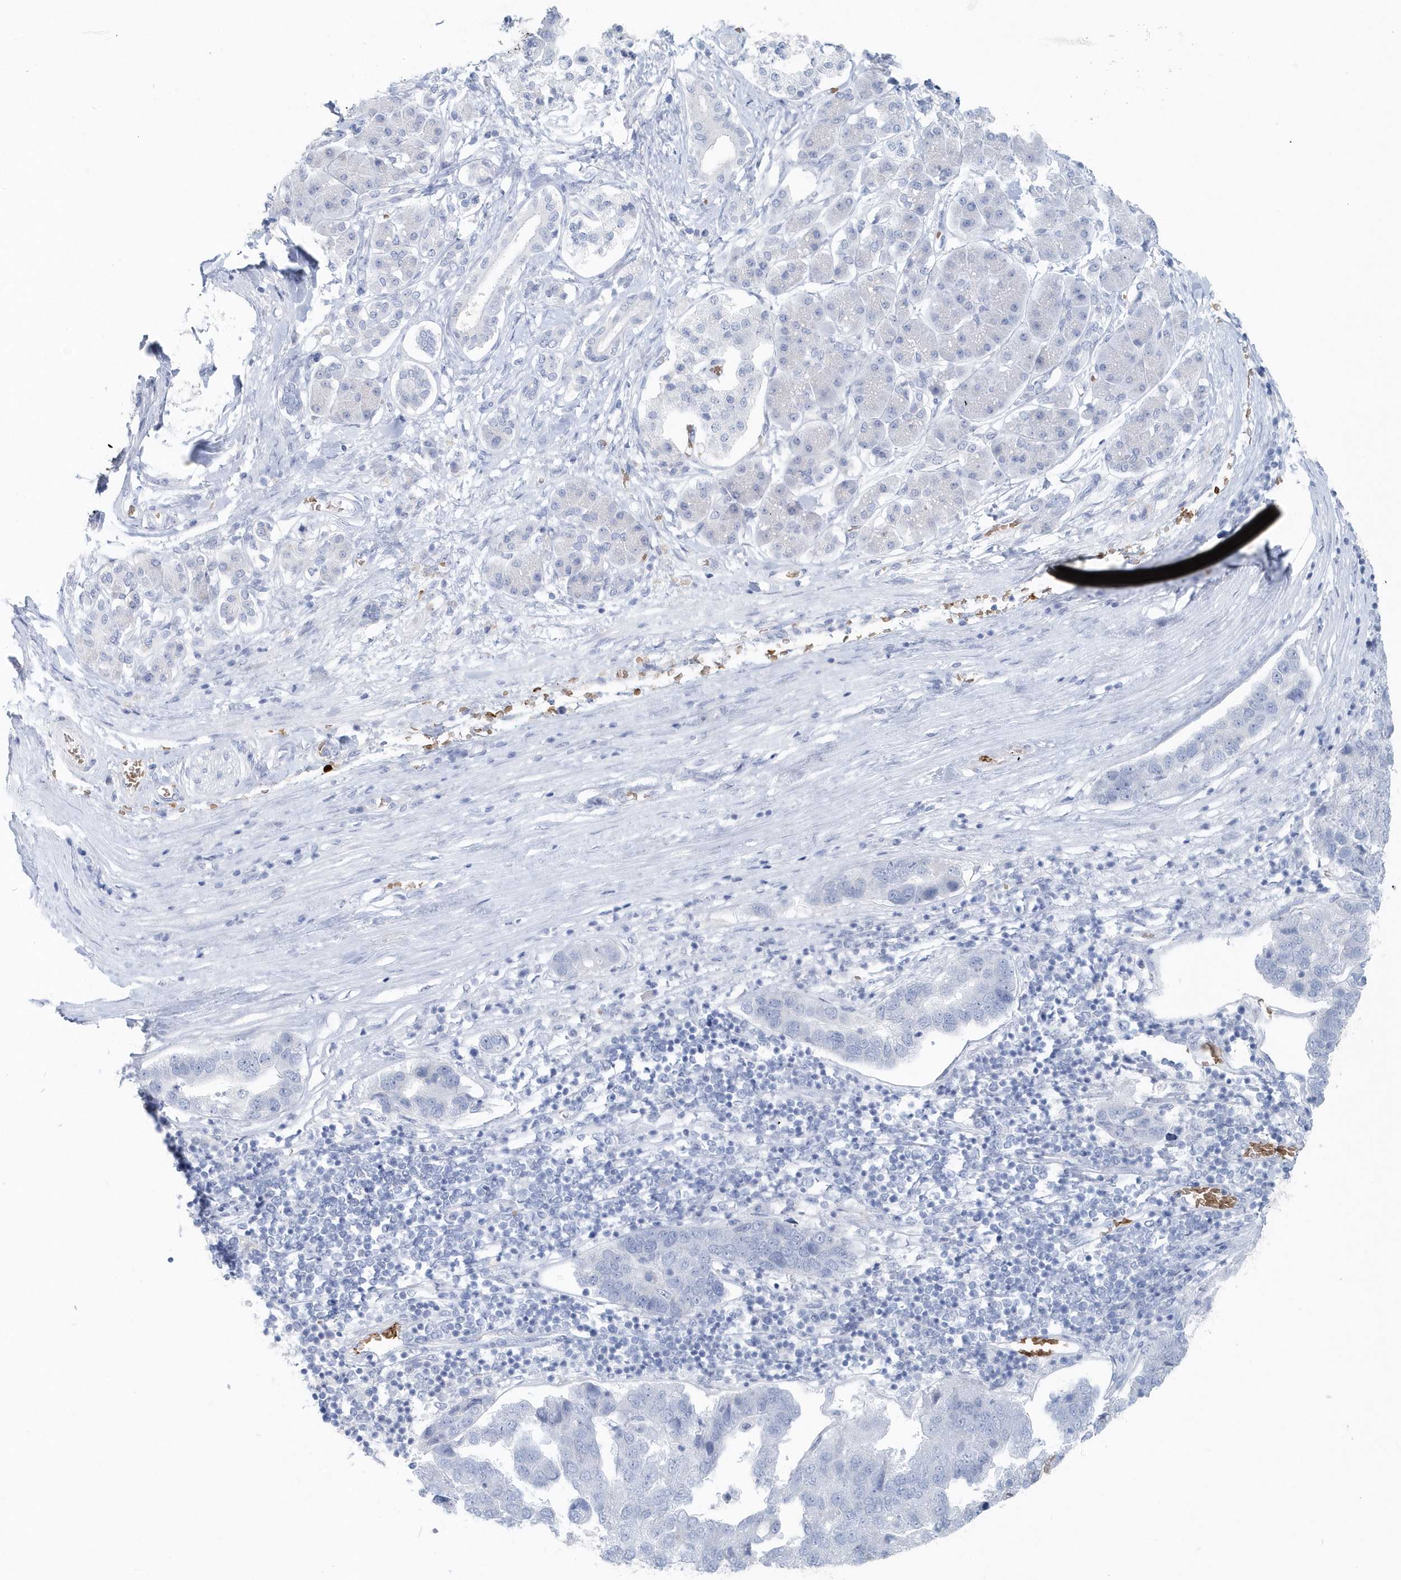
{"staining": {"intensity": "negative", "quantity": "none", "location": "none"}, "tissue": "pancreatic cancer", "cell_type": "Tumor cells", "image_type": "cancer", "snomed": [{"axis": "morphology", "description": "Adenocarcinoma, NOS"}, {"axis": "topography", "description": "Pancreas"}], "caption": "Immunohistochemistry (IHC) of human pancreatic adenocarcinoma exhibits no staining in tumor cells.", "gene": "HBA2", "patient": {"sex": "female", "age": 61}}